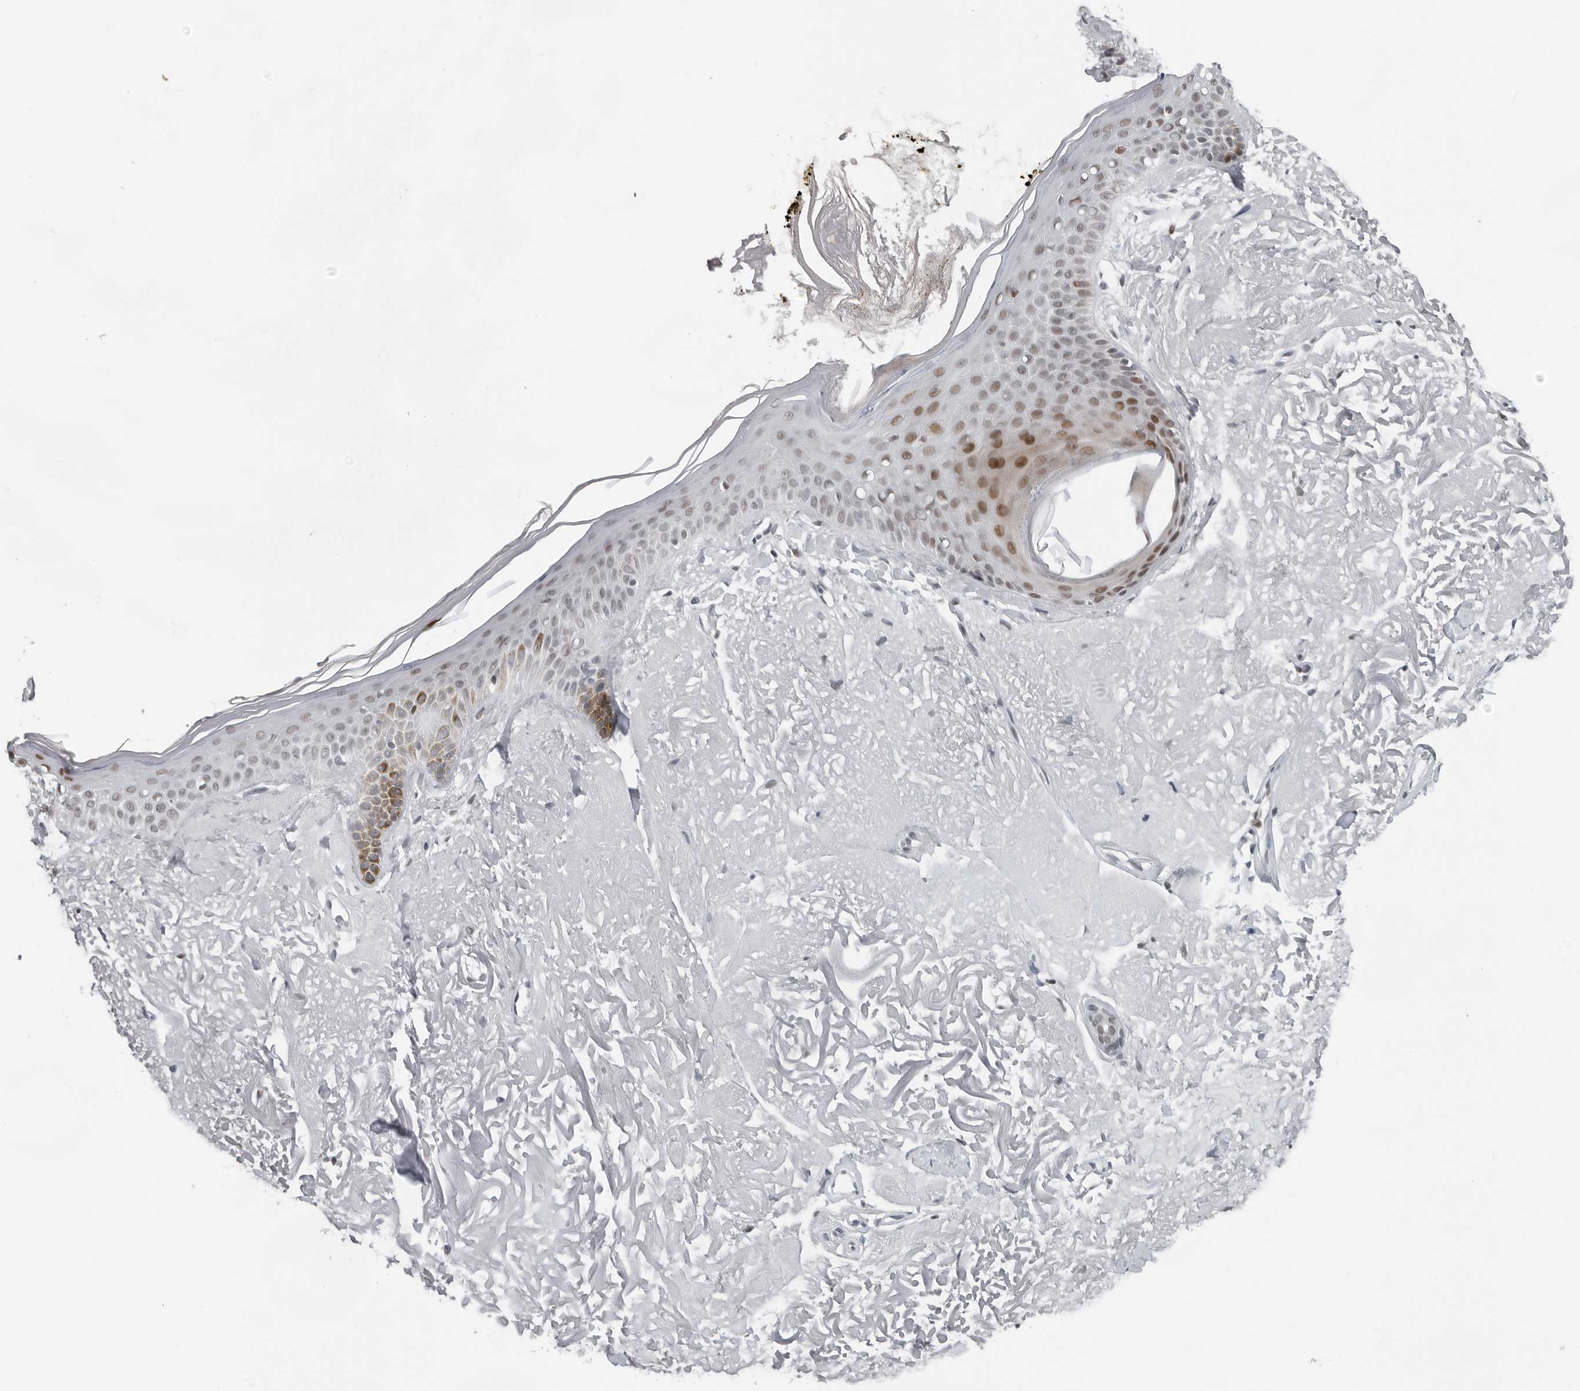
{"staining": {"intensity": "negative", "quantity": "none", "location": "none"}, "tissue": "skin", "cell_type": "Fibroblasts", "image_type": "normal", "snomed": [{"axis": "morphology", "description": "Normal tissue, NOS"}, {"axis": "topography", "description": "Skin"}, {"axis": "topography", "description": "Skeletal muscle"}], "caption": "This is an immunohistochemistry image of benign human skin. There is no staining in fibroblasts.", "gene": "PPP1R42", "patient": {"sex": "male", "age": 83}}